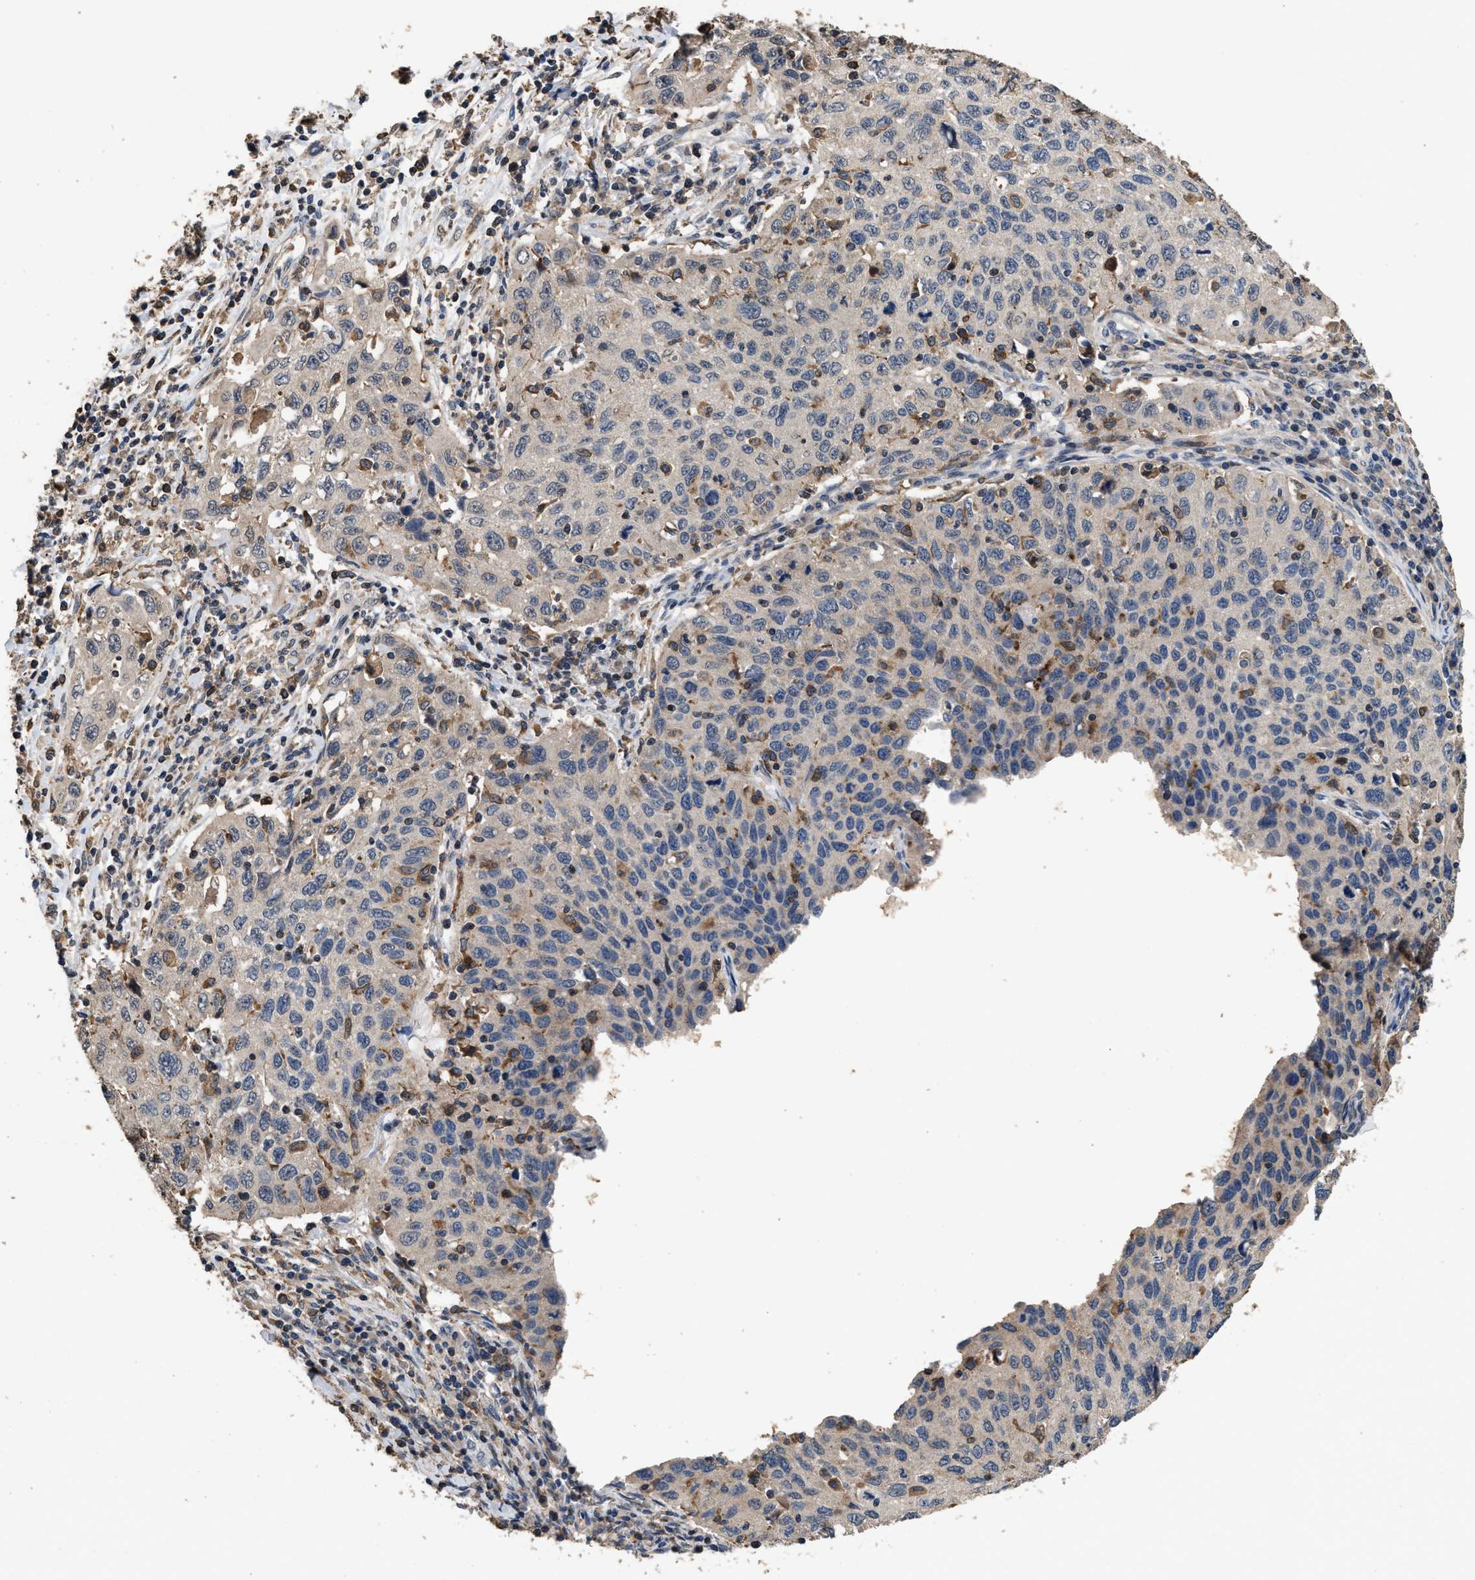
{"staining": {"intensity": "negative", "quantity": "none", "location": "none"}, "tissue": "cervical cancer", "cell_type": "Tumor cells", "image_type": "cancer", "snomed": [{"axis": "morphology", "description": "Squamous cell carcinoma, NOS"}, {"axis": "topography", "description": "Cervix"}], "caption": "A high-resolution histopathology image shows immunohistochemistry staining of cervical cancer (squamous cell carcinoma), which displays no significant expression in tumor cells.", "gene": "TDRKH", "patient": {"sex": "female", "age": 53}}